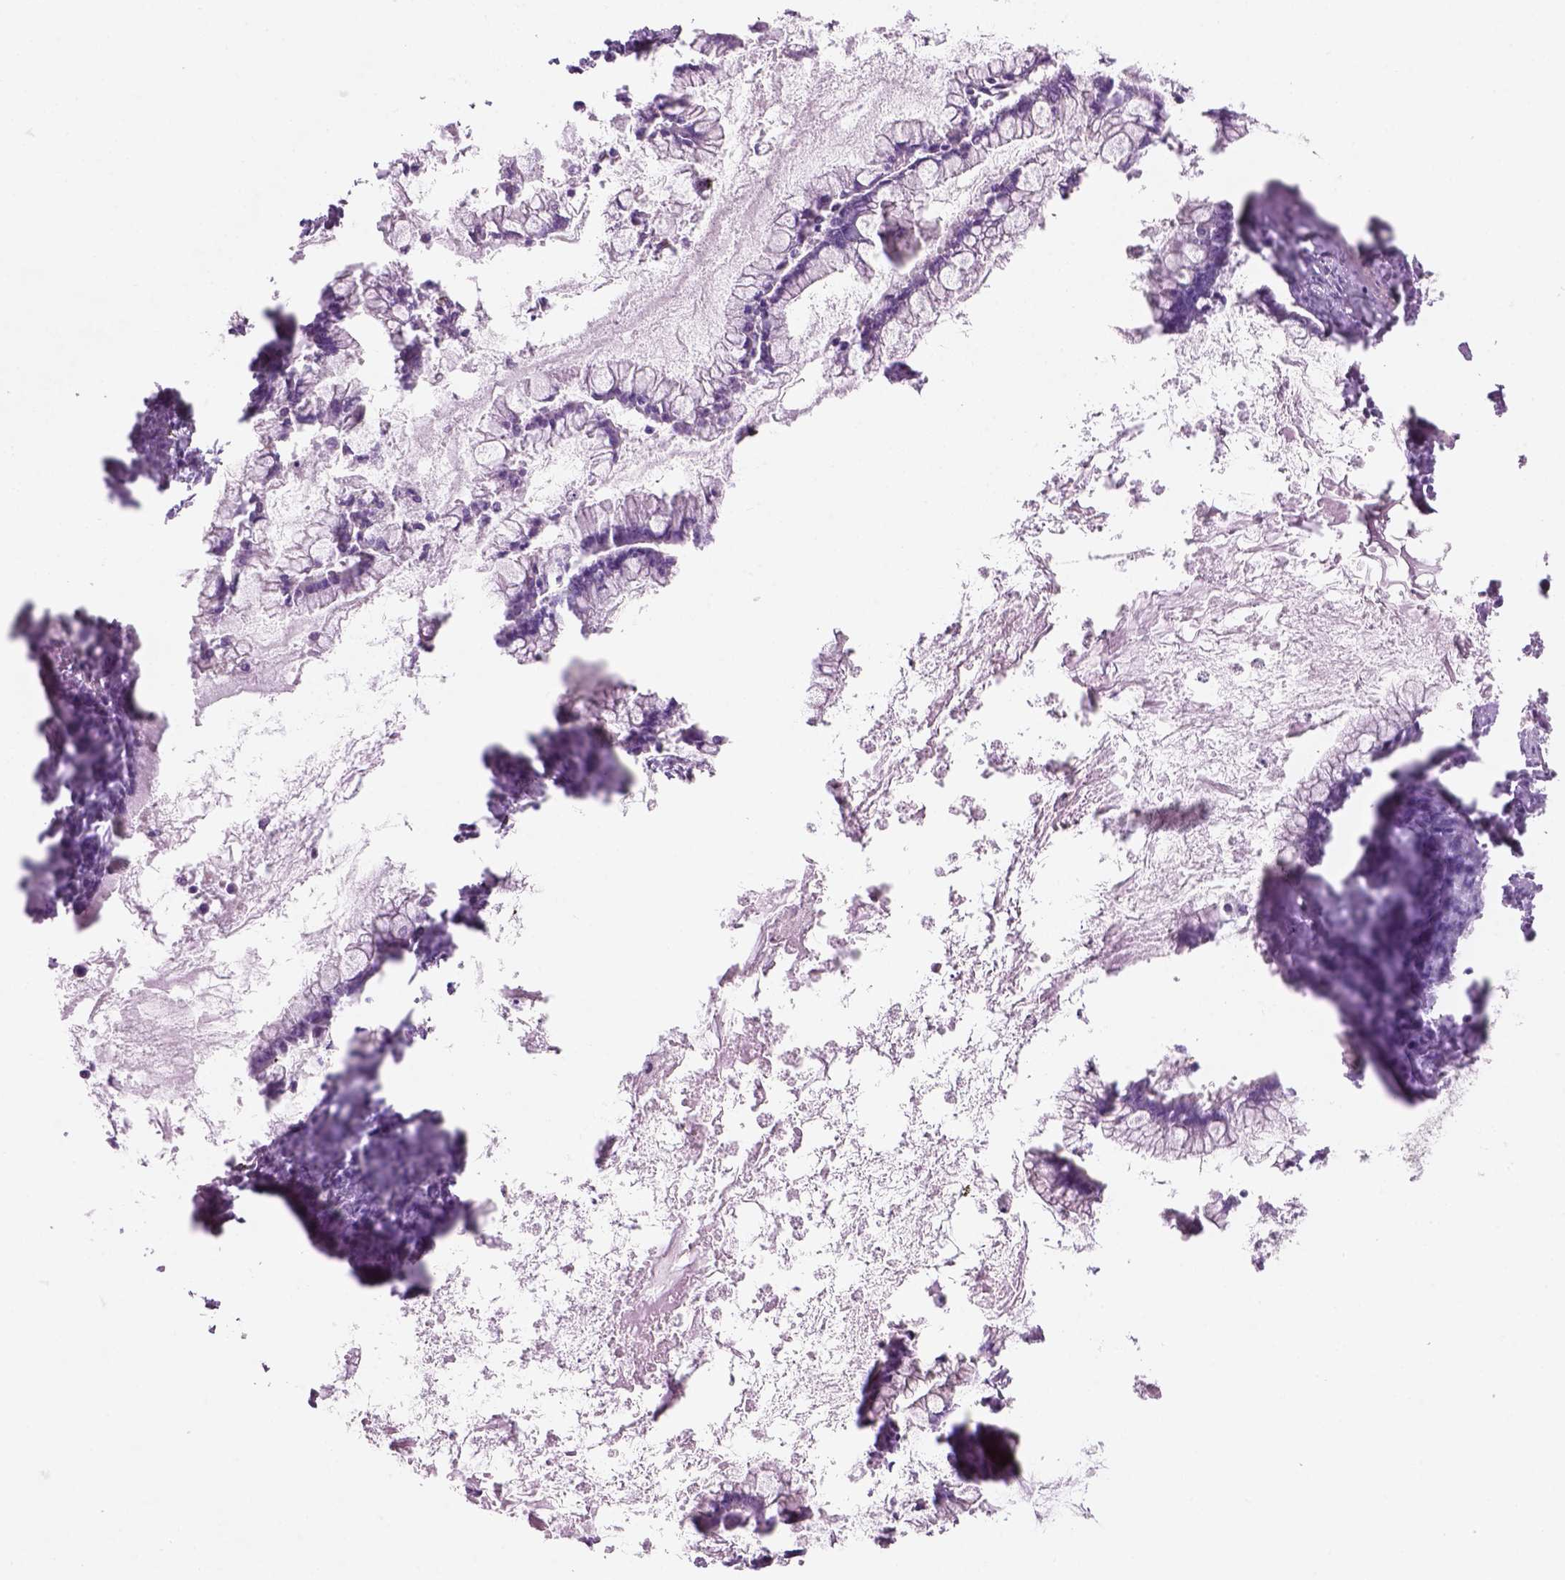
{"staining": {"intensity": "negative", "quantity": "none", "location": "none"}, "tissue": "ovarian cancer", "cell_type": "Tumor cells", "image_type": "cancer", "snomed": [{"axis": "morphology", "description": "Cystadenocarcinoma, mucinous, NOS"}, {"axis": "topography", "description": "Ovary"}], "caption": "Tumor cells are negative for brown protein staining in ovarian cancer (mucinous cystadenocarcinoma). (DAB immunohistochemistry, high magnification).", "gene": "CD84", "patient": {"sex": "female", "age": 67}}